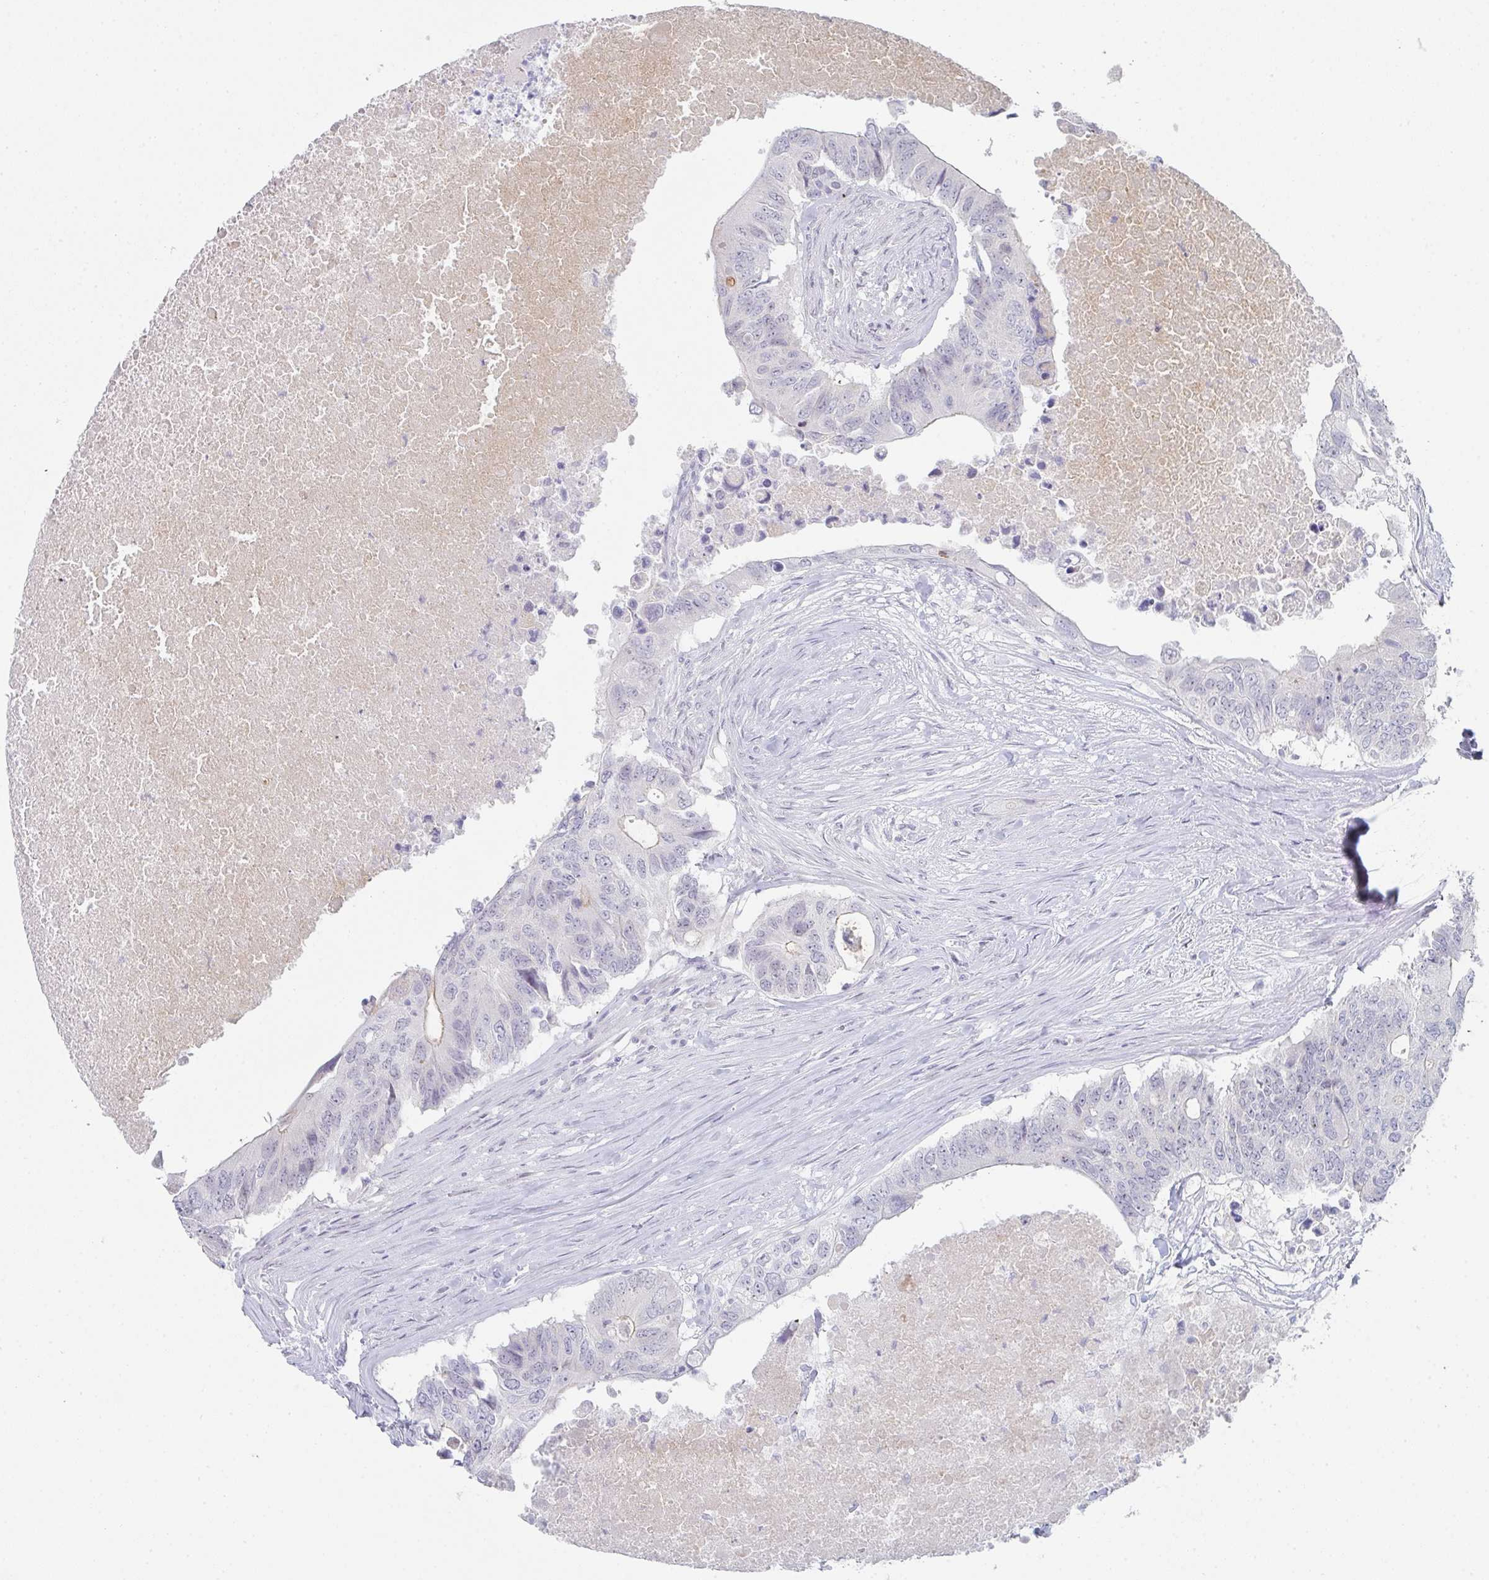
{"staining": {"intensity": "negative", "quantity": "none", "location": "none"}, "tissue": "colorectal cancer", "cell_type": "Tumor cells", "image_type": "cancer", "snomed": [{"axis": "morphology", "description": "Adenocarcinoma, NOS"}, {"axis": "topography", "description": "Colon"}], "caption": "An immunohistochemistry image of colorectal adenocarcinoma is shown. There is no staining in tumor cells of colorectal adenocarcinoma.", "gene": "POU2AF2", "patient": {"sex": "male", "age": 71}}